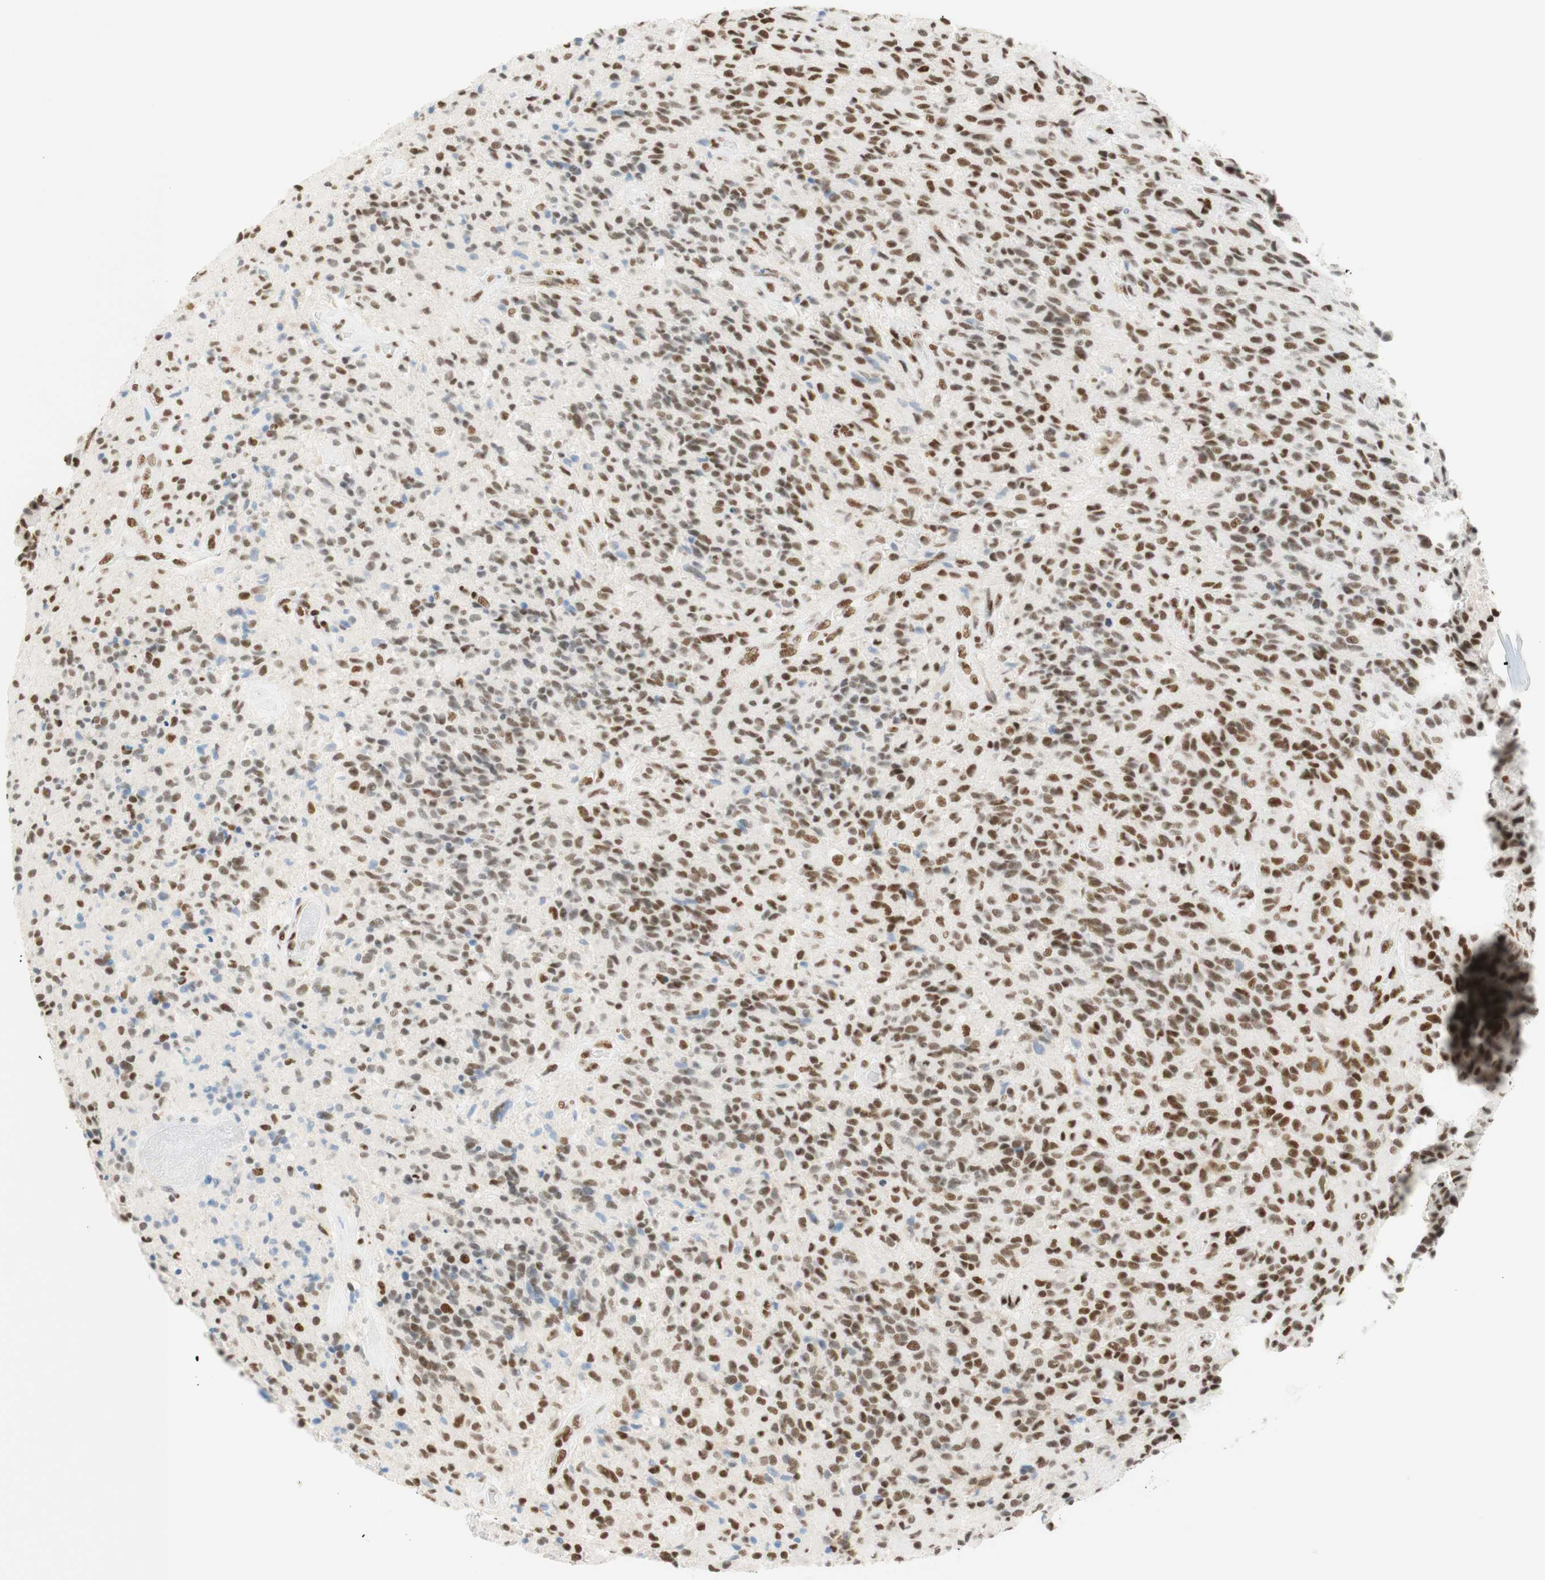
{"staining": {"intensity": "moderate", "quantity": "25%-75%", "location": "nuclear"}, "tissue": "glioma", "cell_type": "Tumor cells", "image_type": "cancer", "snomed": [{"axis": "morphology", "description": "Glioma, malignant, High grade"}, {"axis": "topography", "description": "Brain"}], "caption": "IHC image of high-grade glioma (malignant) stained for a protein (brown), which displays medium levels of moderate nuclear positivity in about 25%-75% of tumor cells.", "gene": "RNF20", "patient": {"sex": "male", "age": 71}}